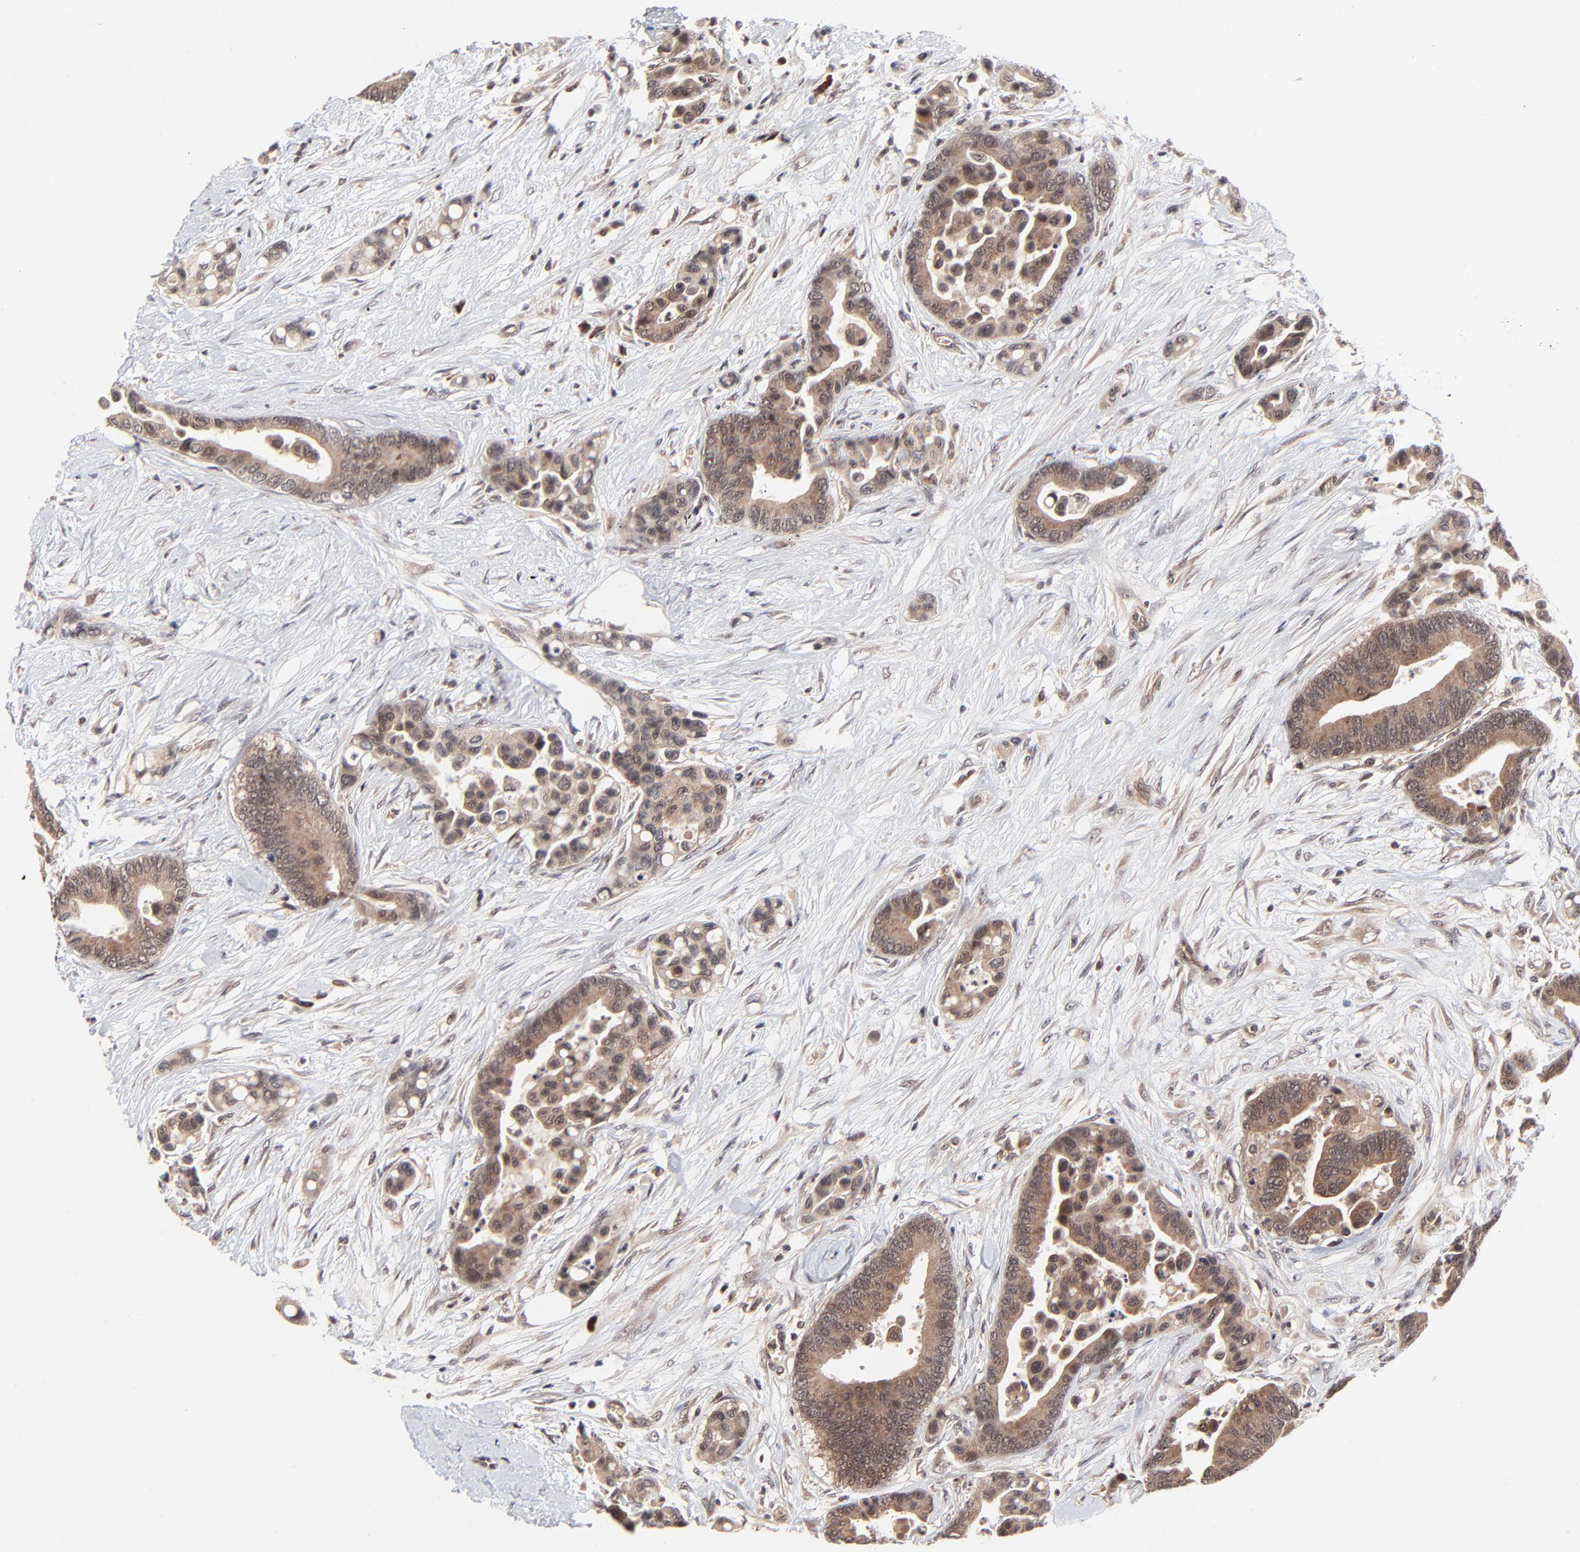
{"staining": {"intensity": "moderate", "quantity": ">75%", "location": "cytoplasmic/membranous,nuclear"}, "tissue": "colorectal cancer", "cell_type": "Tumor cells", "image_type": "cancer", "snomed": [{"axis": "morphology", "description": "Adenocarcinoma, NOS"}, {"axis": "topography", "description": "Colon"}], "caption": "Adenocarcinoma (colorectal) stained for a protein (brown) reveals moderate cytoplasmic/membranous and nuclear positive positivity in approximately >75% of tumor cells.", "gene": "CASP10", "patient": {"sex": "male", "age": 82}}